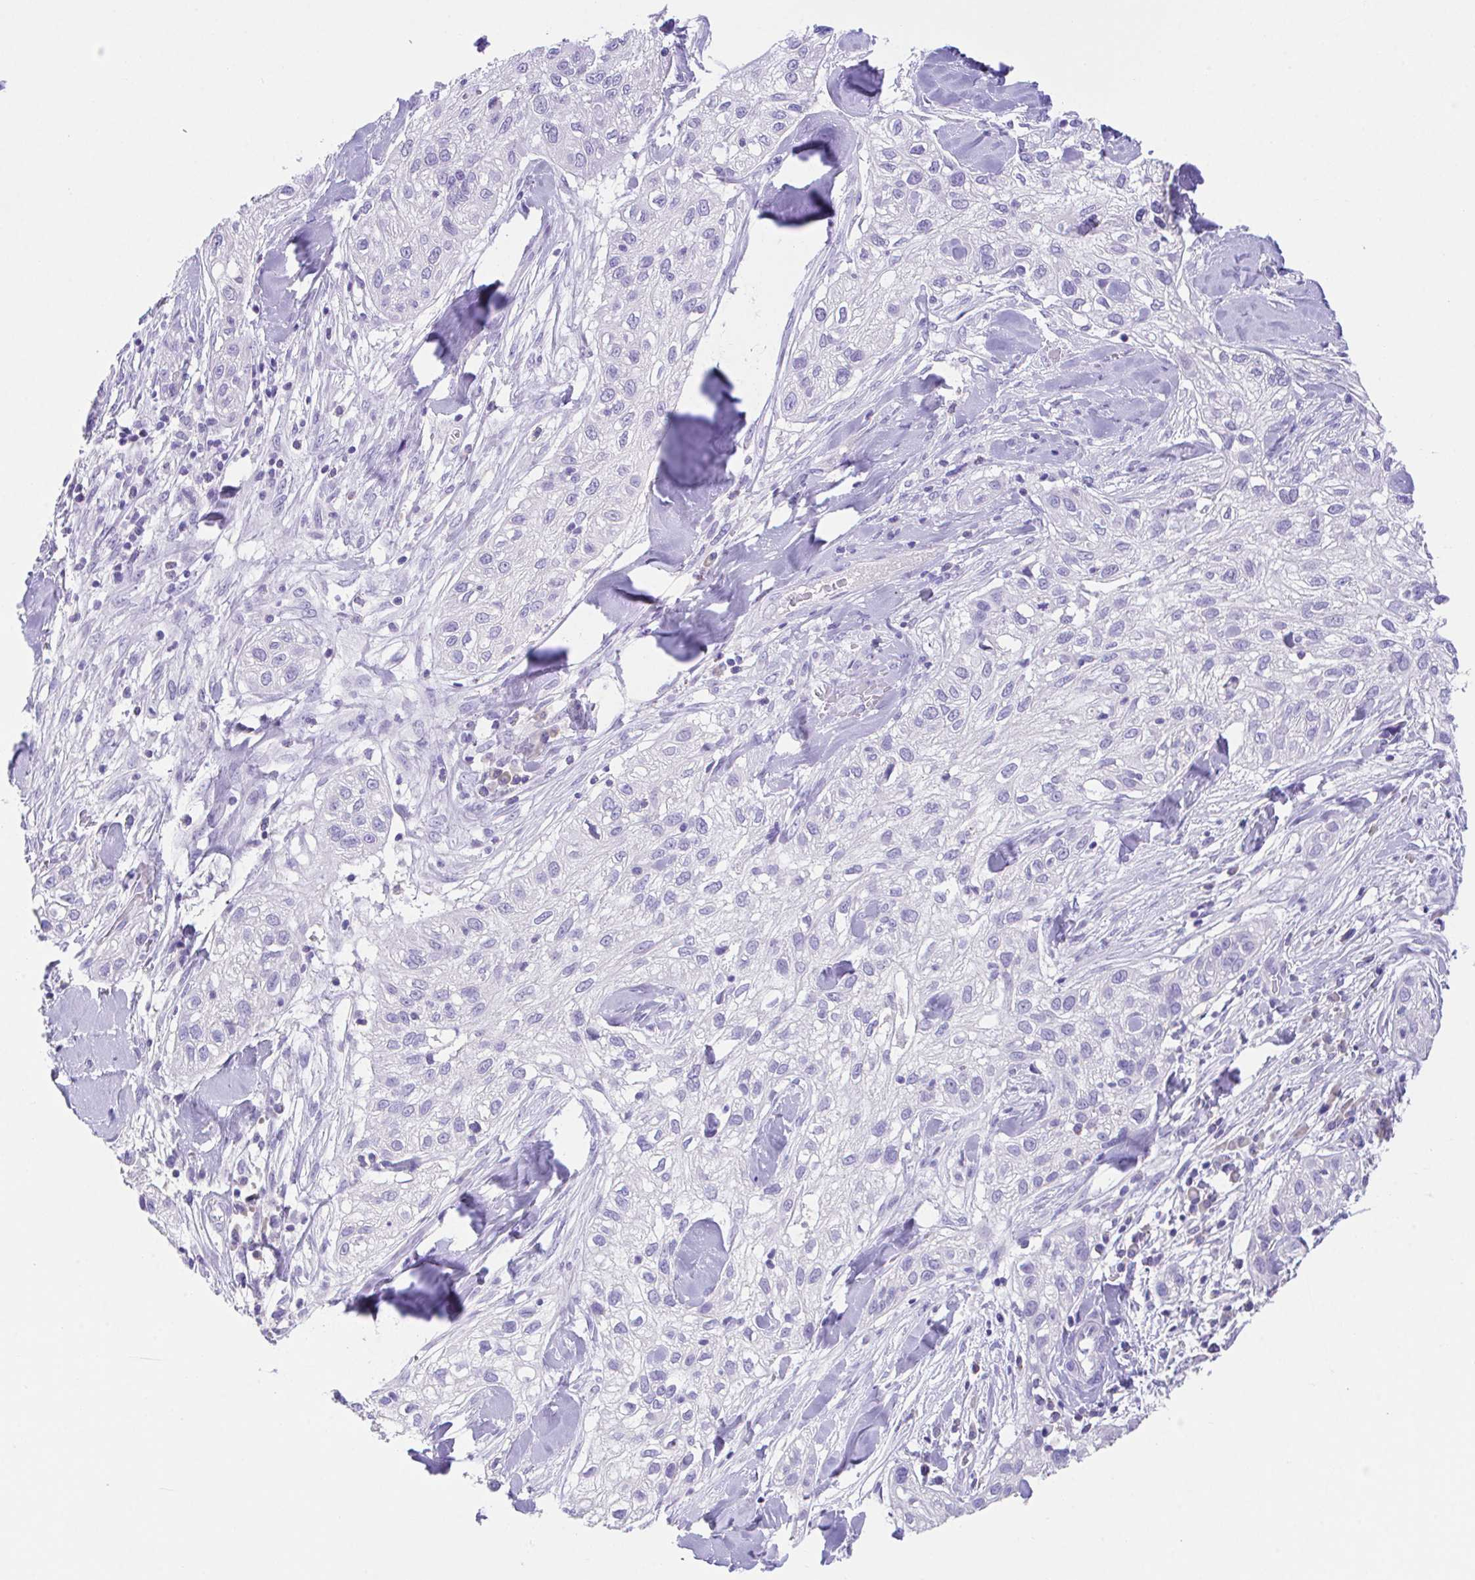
{"staining": {"intensity": "negative", "quantity": "none", "location": "none"}, "tissue": "skin cancer", "cell_type": "Tumor cells", "image_type": "cancer", "snomed": [{"axis": "morphology", "description": "Squamous cell carcinoma, NOS"}, {"axis": "topography", "description": "Skin"}], "caption": "A high-resolution photomicrograph shows immunohistochemistry staining of skin cancer (squamous cell carcinoma), which displays no significant staining in tumor cells. (Immunohistochemistry, brightfield microscopy, high magnification).", "gene": "HACD4", "patient": {"sex": "male", "age": 82}}